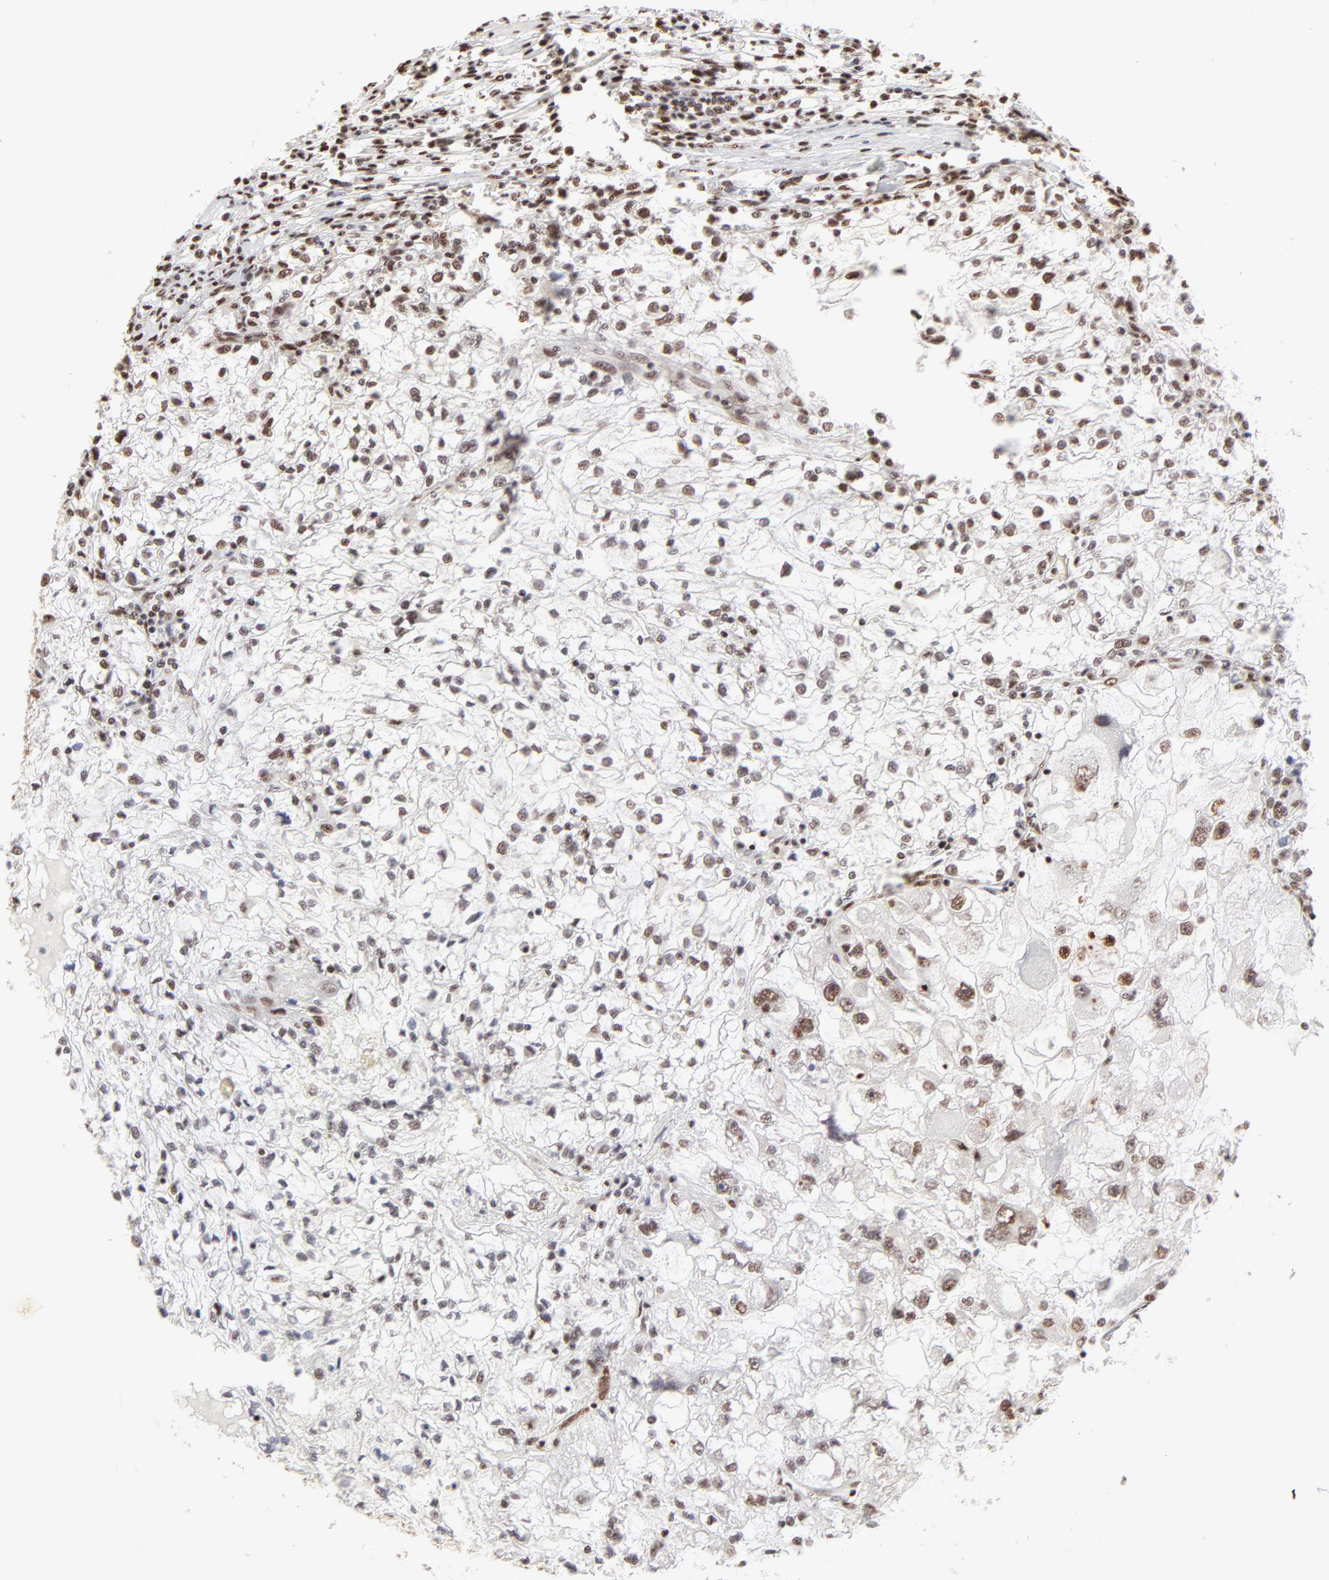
{"staining": {"intensity": "strong", "quantity": "25%-75%", "location": "nuclear"}, "tissue": "renal cancer", "cell_type": "Tumor cells", "image_type": "cancer", "snomed": [{"axis": "morphology", "description": "Adenocarcinoma, NOS"}, {"axis": "topography", "description": "Kidney"}], "caption": "This is an image of immunohistochemistry (IHC) staining of renal cancer (adenocarcinoma), which shows strong staining in the nuclear of tumor cells.", "gene": "TARDBP", "patient": {"sex": "female", "age": 83}}